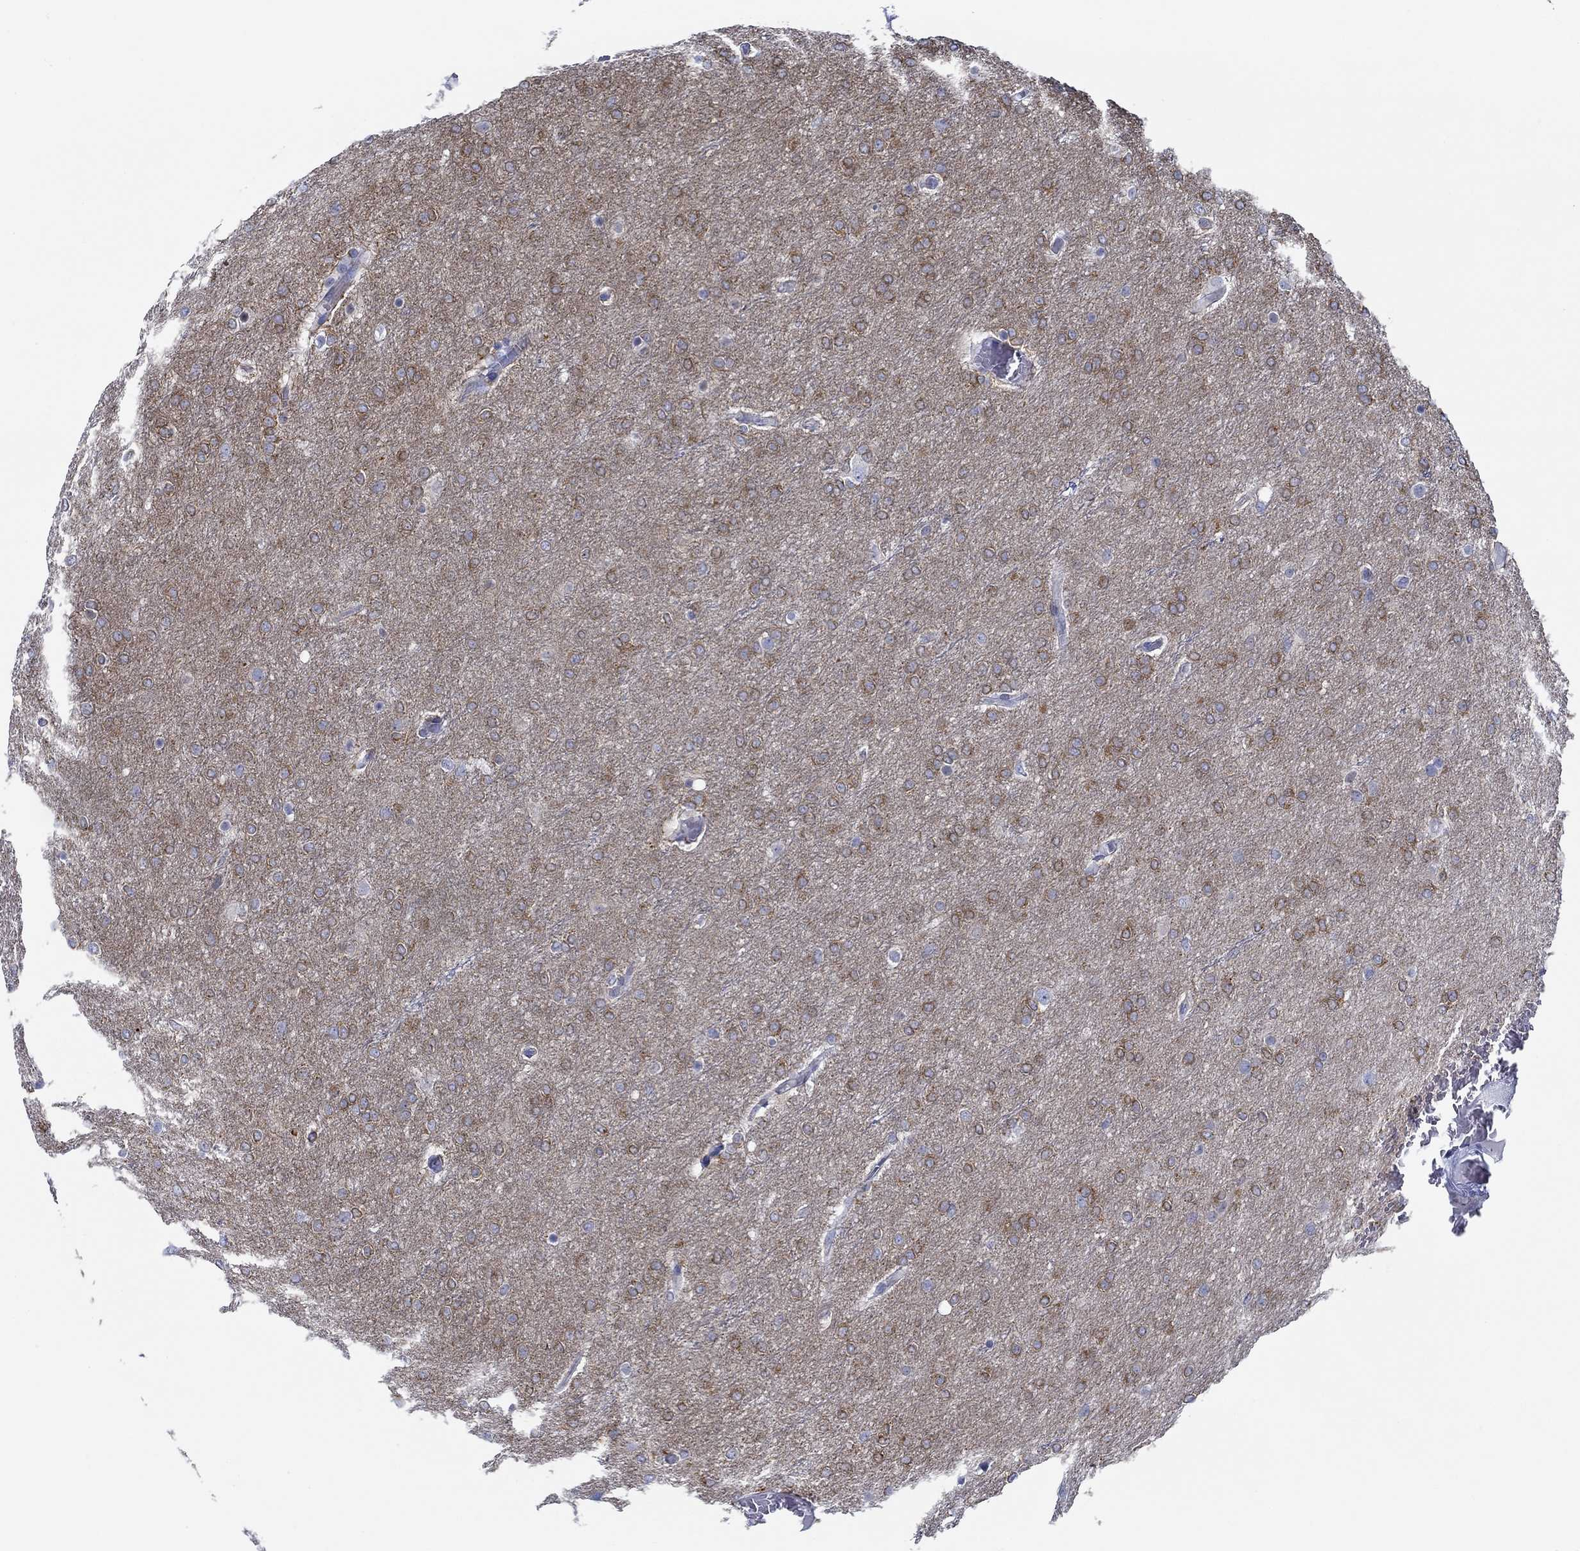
{"staining": {"intensity": "moderate", "quantity": "25%-75%", "location": "cytoplasmic/membranous"}, "tissue": "glioma", "cell_type": "Tumor cells", "image_type": "cancer", "snomed": [{"axis": "morphology", "description": "Glioma, malignant, High grade"}, {"axis": "topography", "description": "Brain"}], "caption": "A brown stain shows moderate cytoplasmic/membranous positivity of a protein in glioma tumor cells.", "gene": "IGFBP6", "patient": {"sex": "female", "age": 61}}